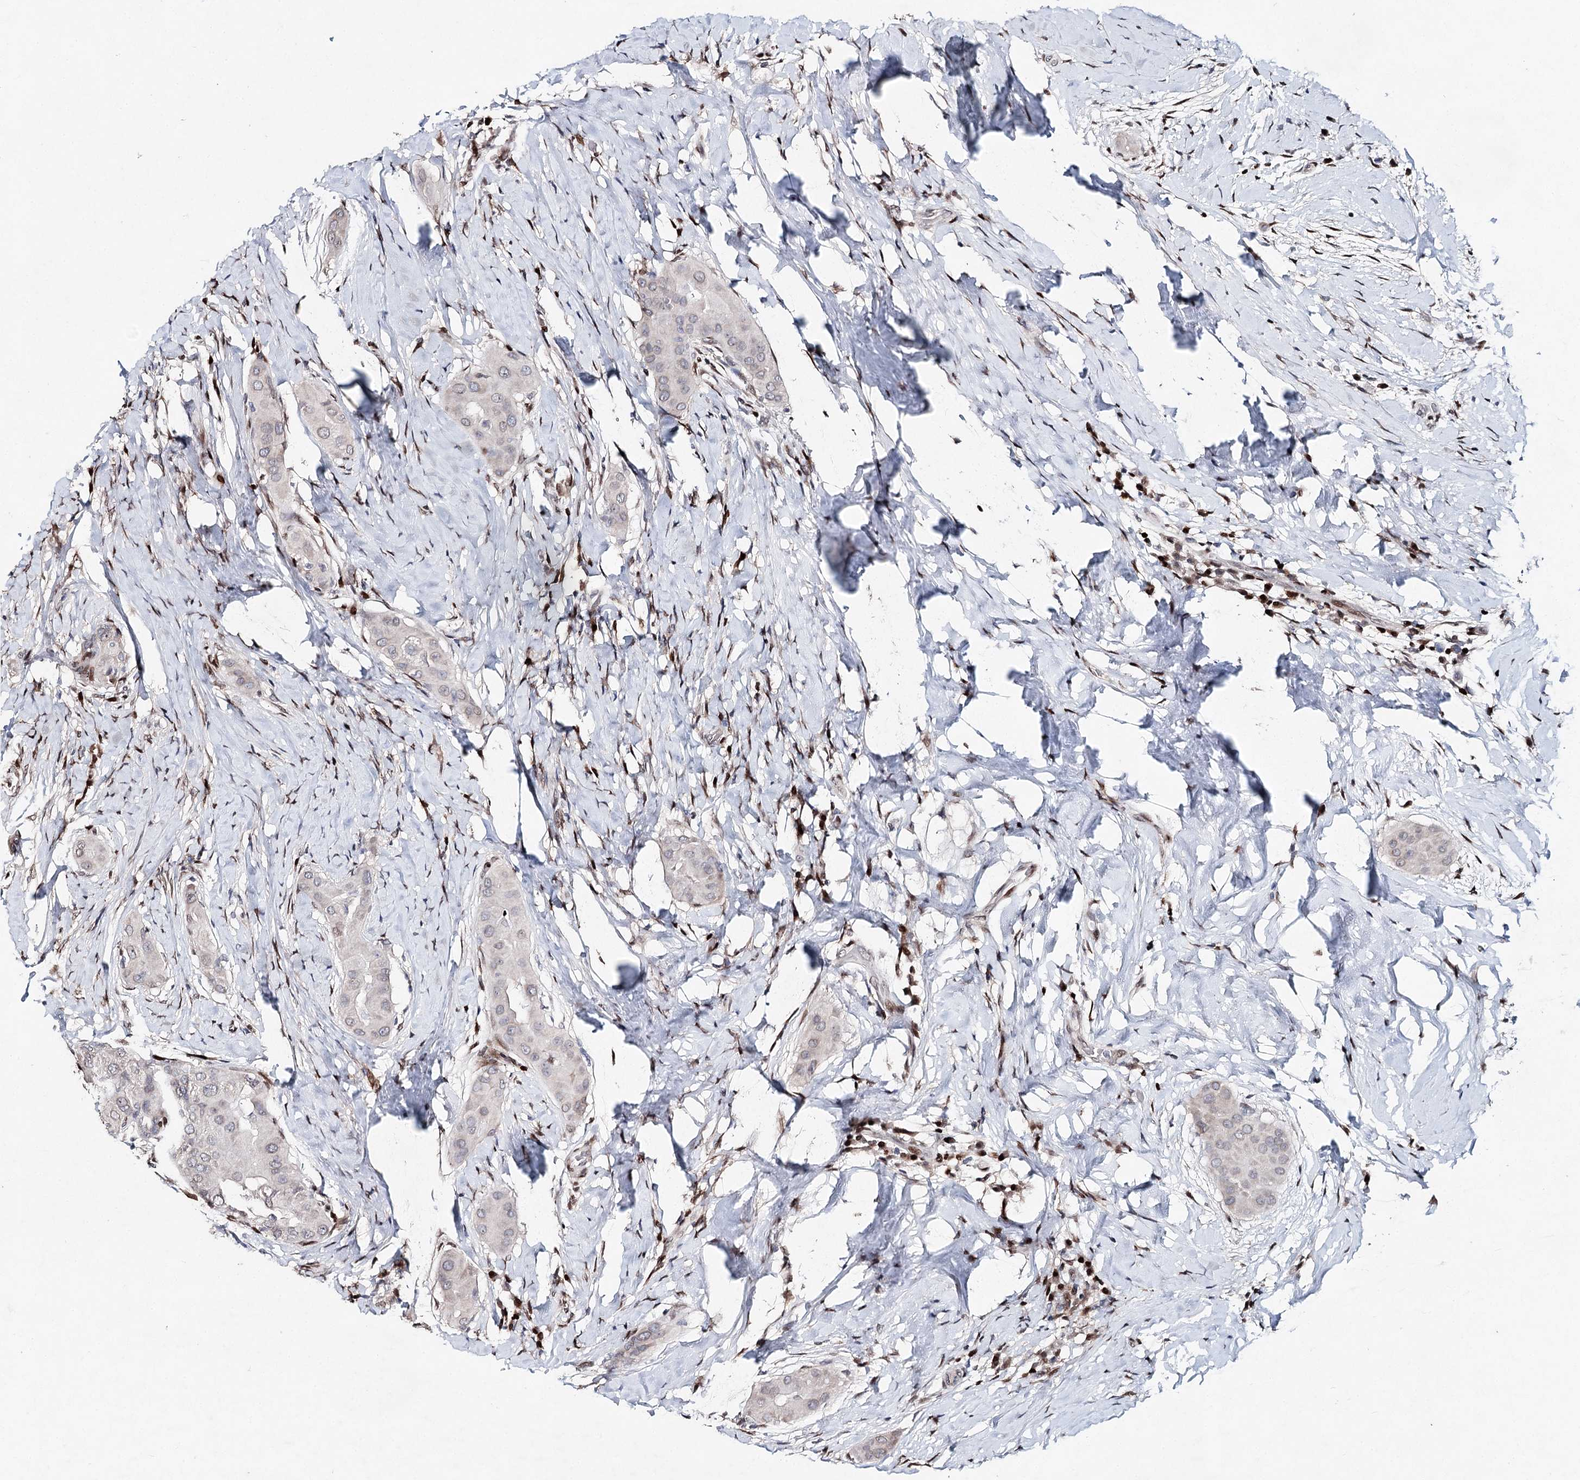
{"staining": {"intensity": "negative", "quantity": "none", "location": "none"}, "tissue": "thyroid cancer", "cell_type": "Tumor cells", "image_type": "cancer", "snomed": [{"axis": "morphology", "description": "Papillary adenocarcinoma, NOS"}, {"axis": "topography", "description": "Thyroid gland"}], "caption": "A high-resolution micrograph shows IHC staining of thyroid papillary adenocarcinoma, which displays no significant positivity in tumor cells.", "gene": "FRMD4A", "patient": {"sex": "male", "age": 33}}